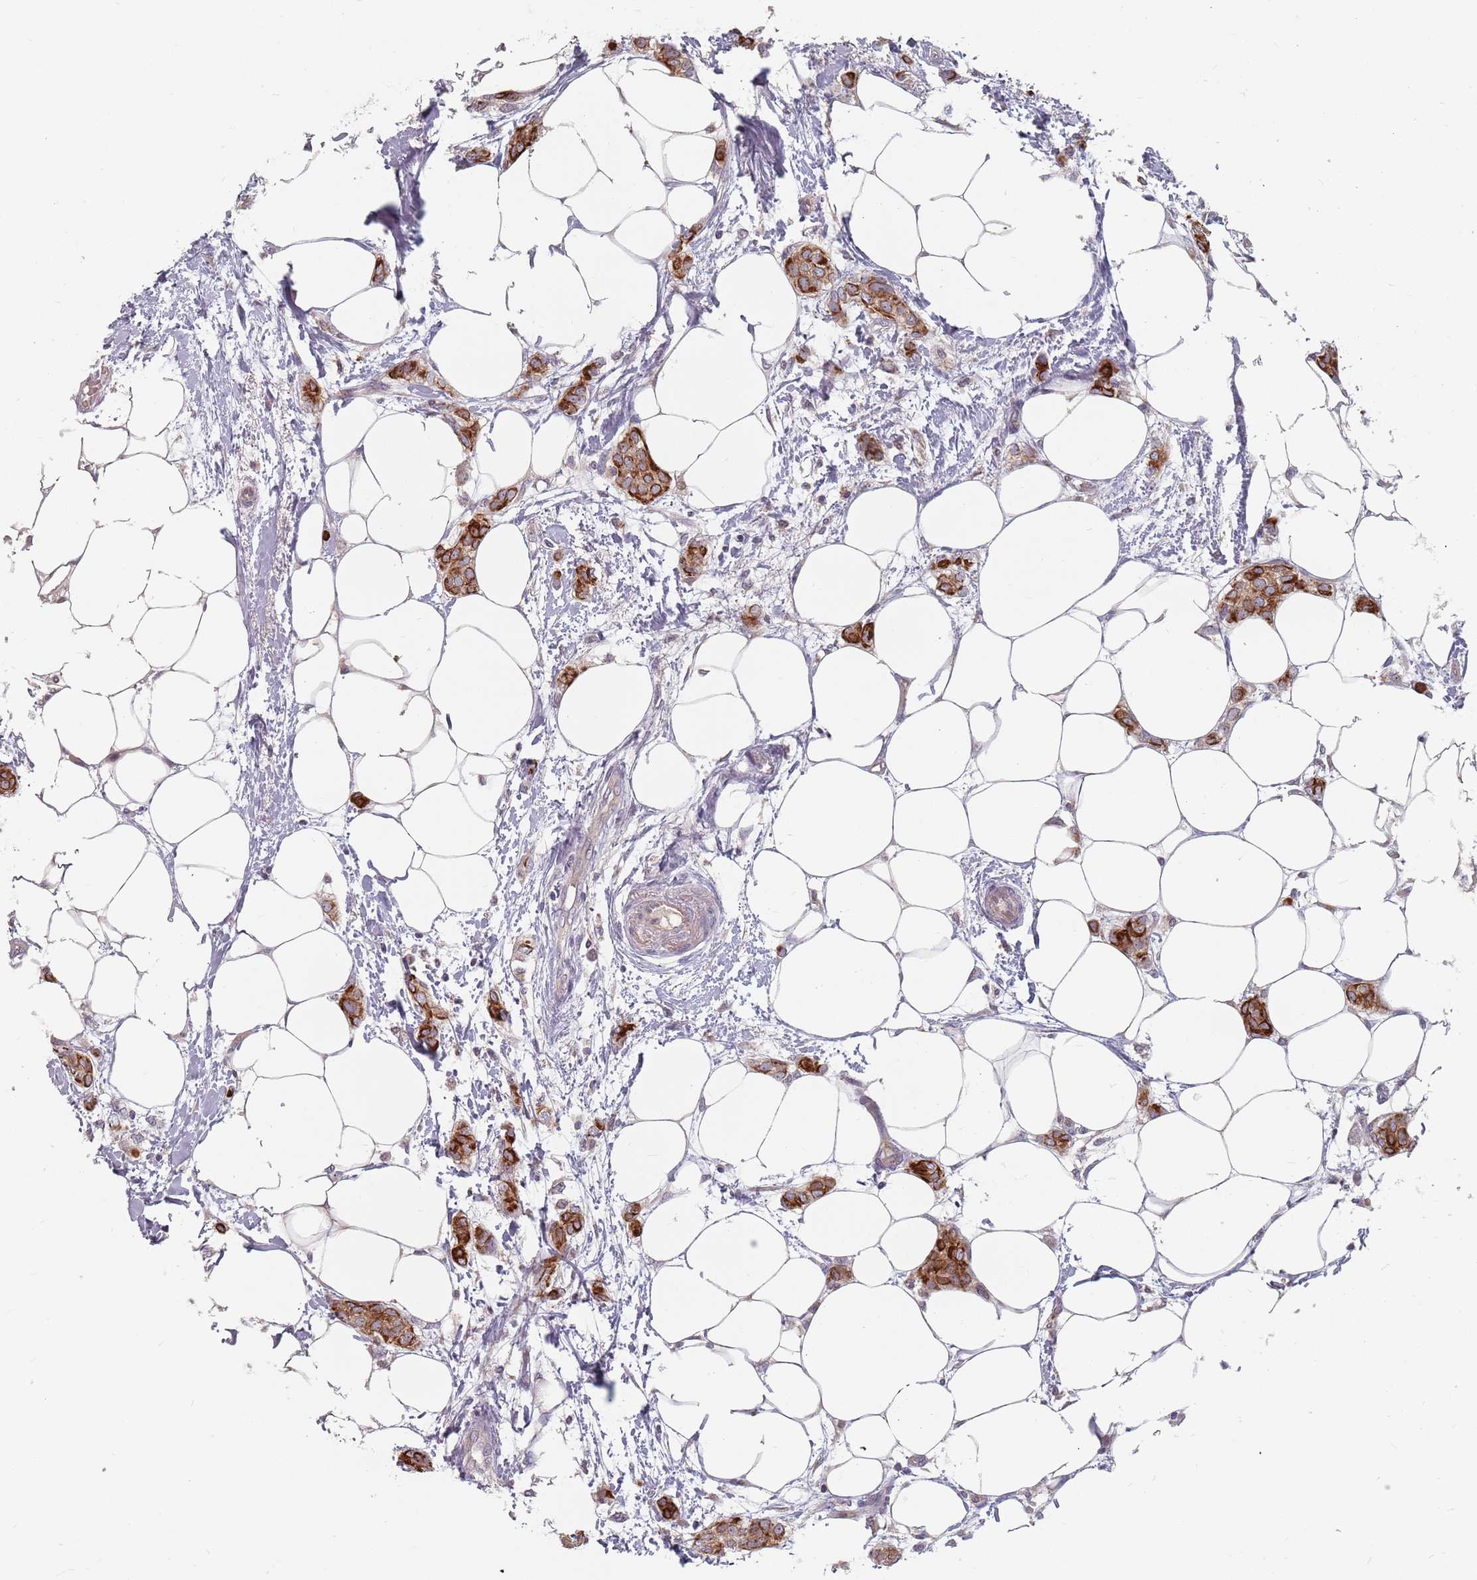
{"staining": {"intensity": "strong", "quantity": ">75%", "location": "cytoplasmic/membranous"}, "tissue": "breast cancer", "cell_type": "Tumor cells", "image_type": "cancer", "snomed": [{"axis": "morphology", "description": "Duct carcinoma"}, {"axis": "topography", "description": "Breast"}], "caption": "An immunohistochemistry histopathology image of tumor tissue is shown. Protein staining in brown highlights strong cytoplasmic/membranous positivity in breast invasive ductal carcinoma within tumor cells.", "gene": "ADAL", "patient": {"sex": "female", "age": 72}}